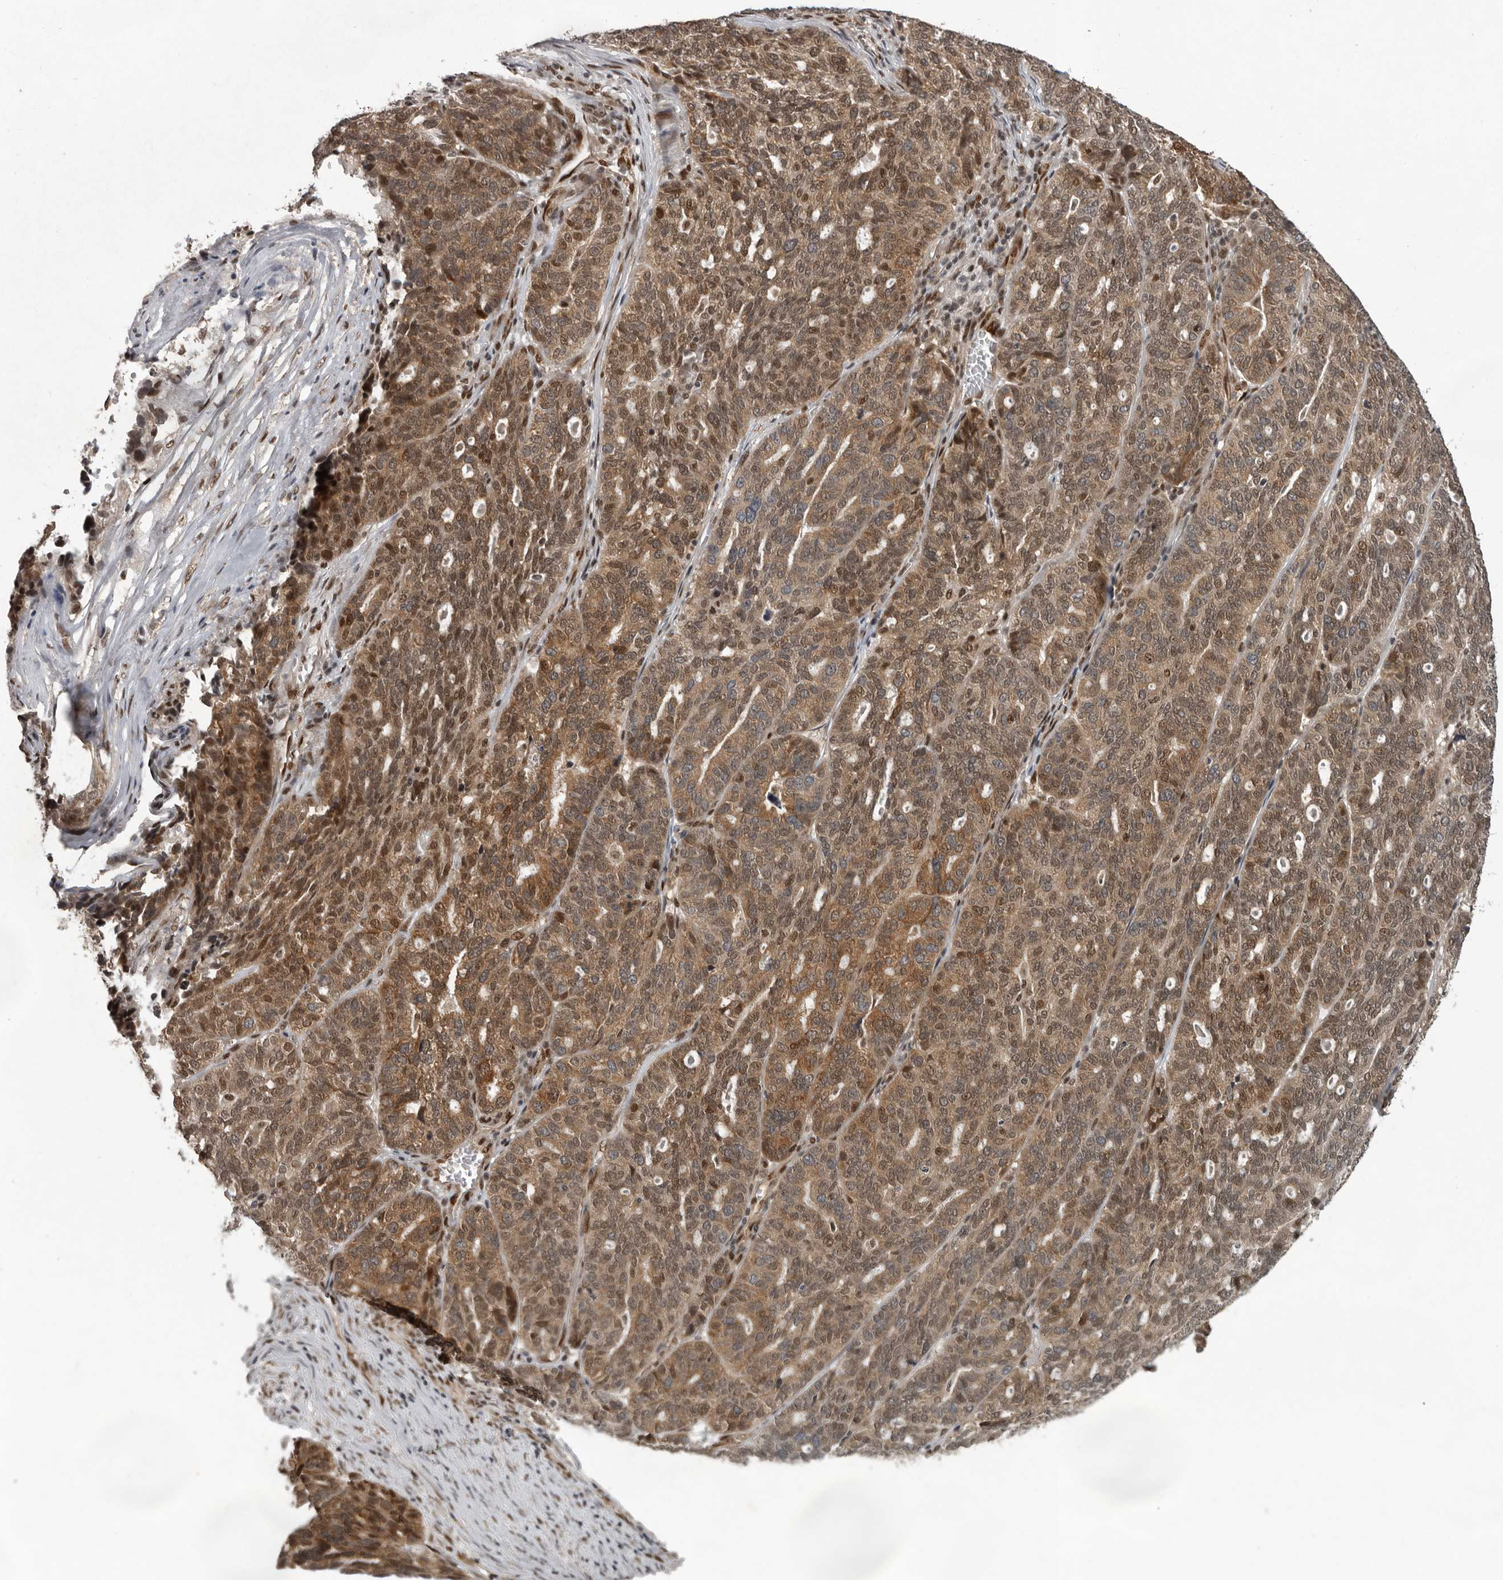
{"staining": {"intensity": "moderate", "quantity": ">75%", "location": "cytoplasmic/membranous,nuclear"}, "tissue": "ovarian cancer", "cell_type": "Tumor cells", "image_type": "cancer", "snomed": [{"axis": "morphology", "description": "Cystadenocarcinoma, serous, NOS"}, {"axis": "topography", "description": "Ovary"}], "caption": "DAB (3,3'-diaminobenzidine) immunohistochemical staining of ovarian serous cystadenocarcinoma exhibits moderate cytoplasmic/membranous and nuclear protein staining in about >75% of tumor cells.", "gene": "CDC27", "patient": {"sex": "female", "age": 59}}